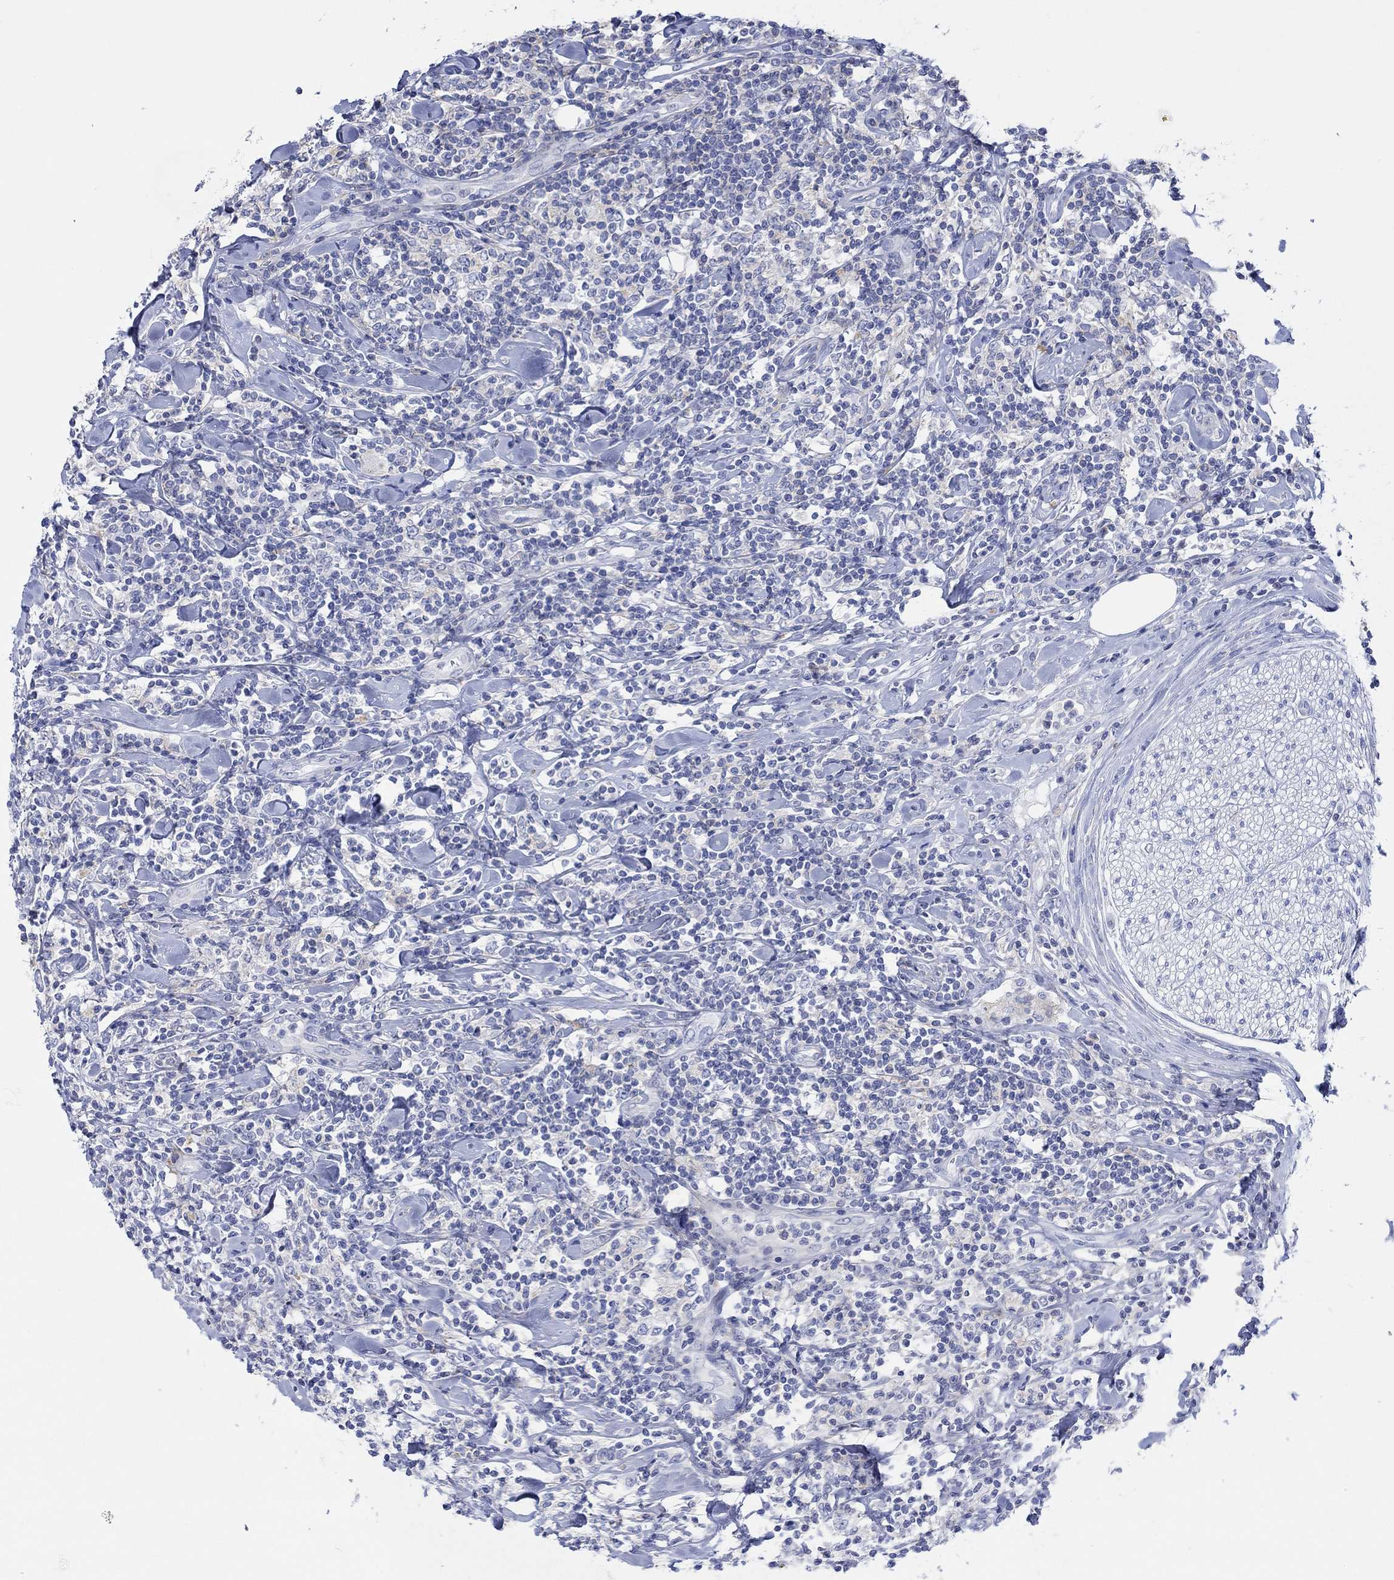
{"staining": {"intensity": "negative", "quantity": "none", "location": "none"}, "tissue": "lymphoma", "cell_type": "Tumor cells", "image_type": "cancer", "snomed": [{"axis": "morphology", "description": "Malignant lymphoma, non-Hodgkin's type, High grade"}, {"axis": "topography", "description": "Lymph node"}], "caption": "Immunohistochemistry (IHC) image of neoplastic tissue: malignant lymphoma, non-Hodgkin's type (high-grade) stained with DAB (3,3'-diaminobenzidine) reveals no significant protein expression in tumor cells. (DAB immunohistochemistry visualized using brightfield microscopy, high magnification).", "gene": "PPIL6", "patient": {"sex": "female", "age": 84}}